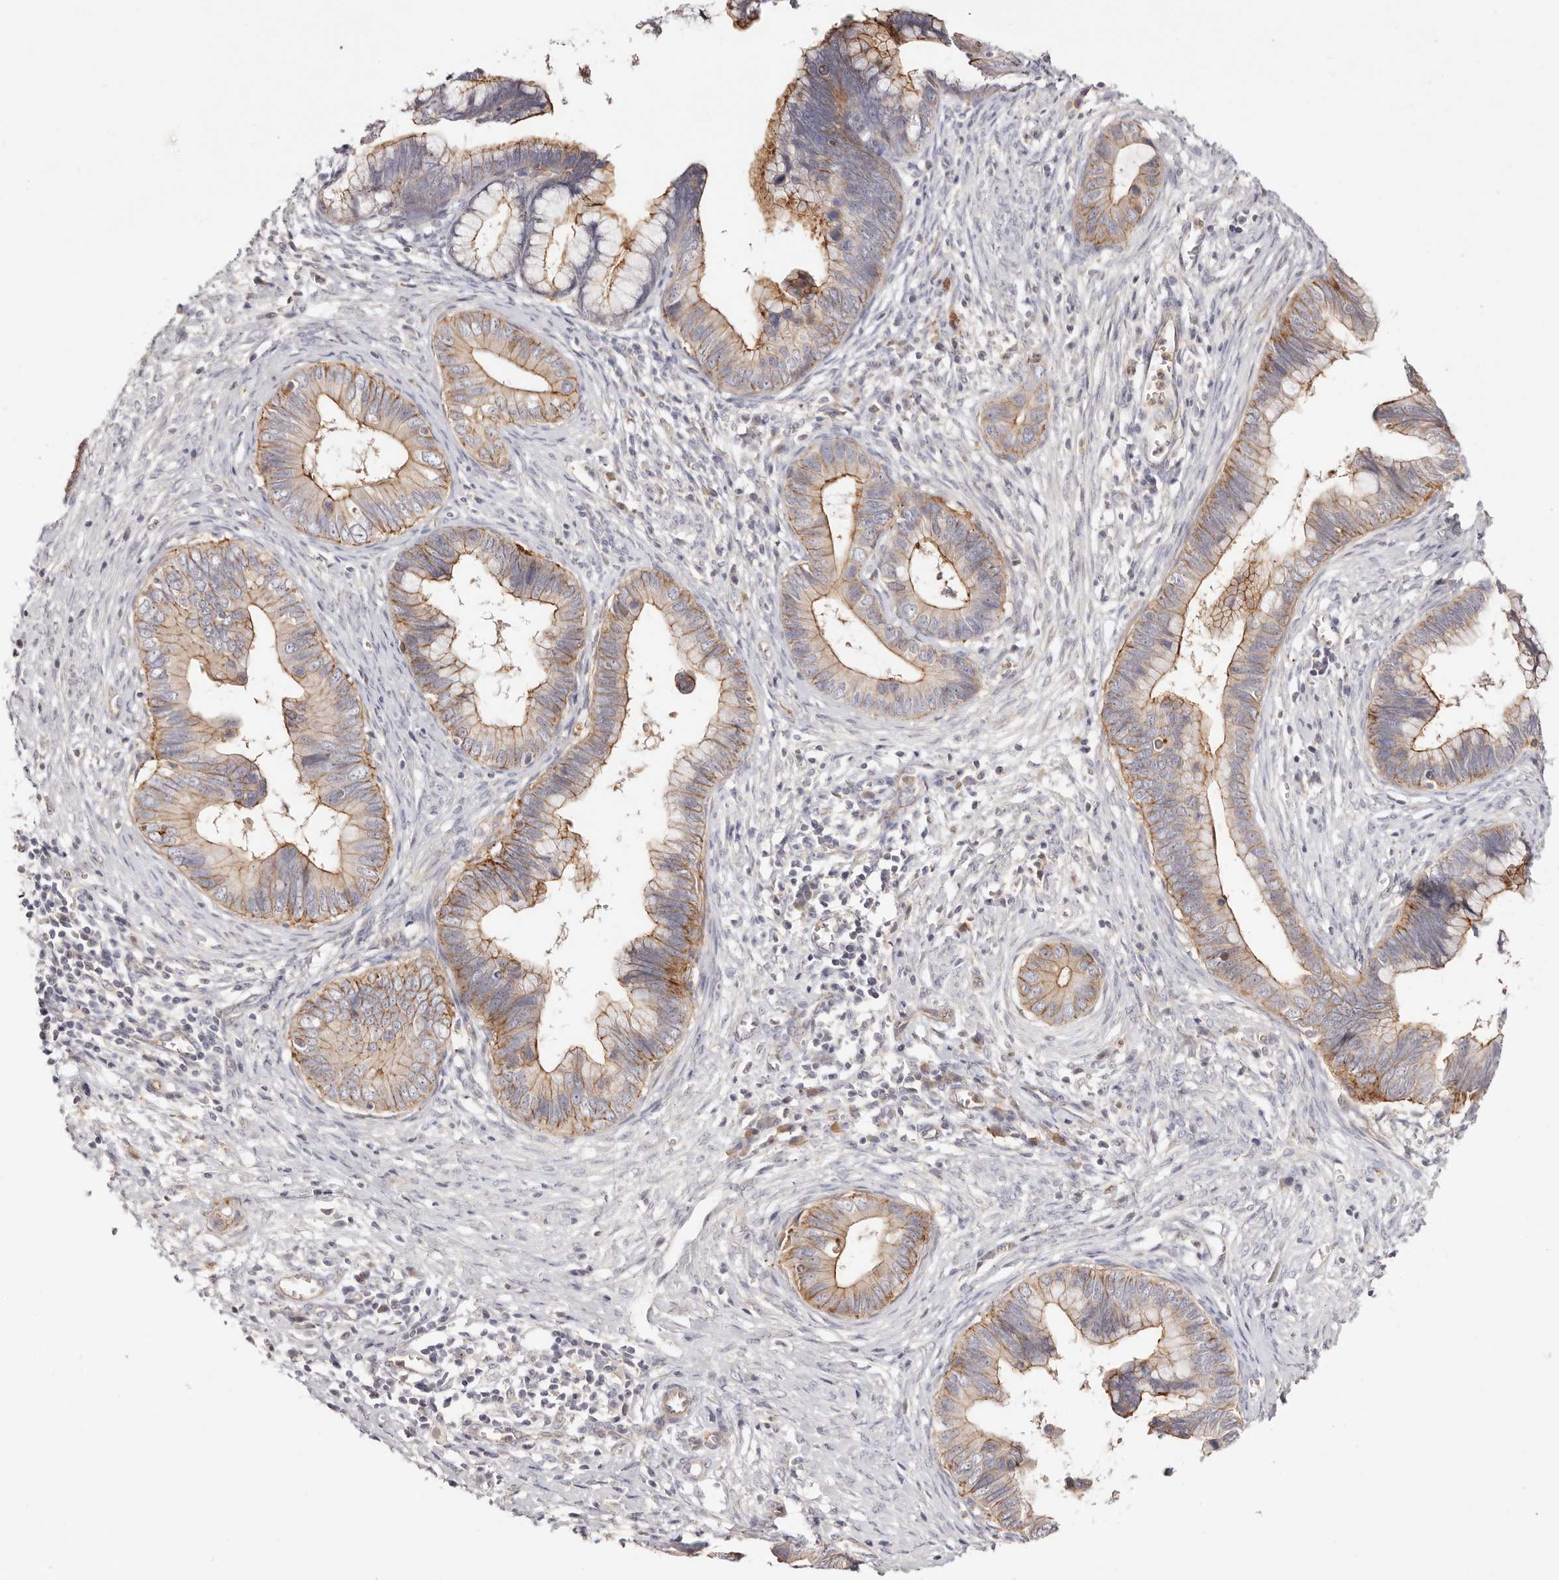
{"staining": {"intensity": "moderate", "quantity": ">75%", "location": "cytoplasmic/membranous"}, "tissue": "cervical cancer", "cell_type": "Tumor cells", "image_type": "cancer", "snomed": [{"axis": "morphology", "description": "Adenocarcinoma, NOS"}, {"axis": "topography", "description": "Cervix"}], "caption": "Immunohistochemistry of adenocarcinoma (cervical) demonstrates medium levels of moderate cytoplasmic/membranous expression in about >75% of tumor cells.", "gene": "SLC35B2", "patient": {"sex": "female", "age": 44}}